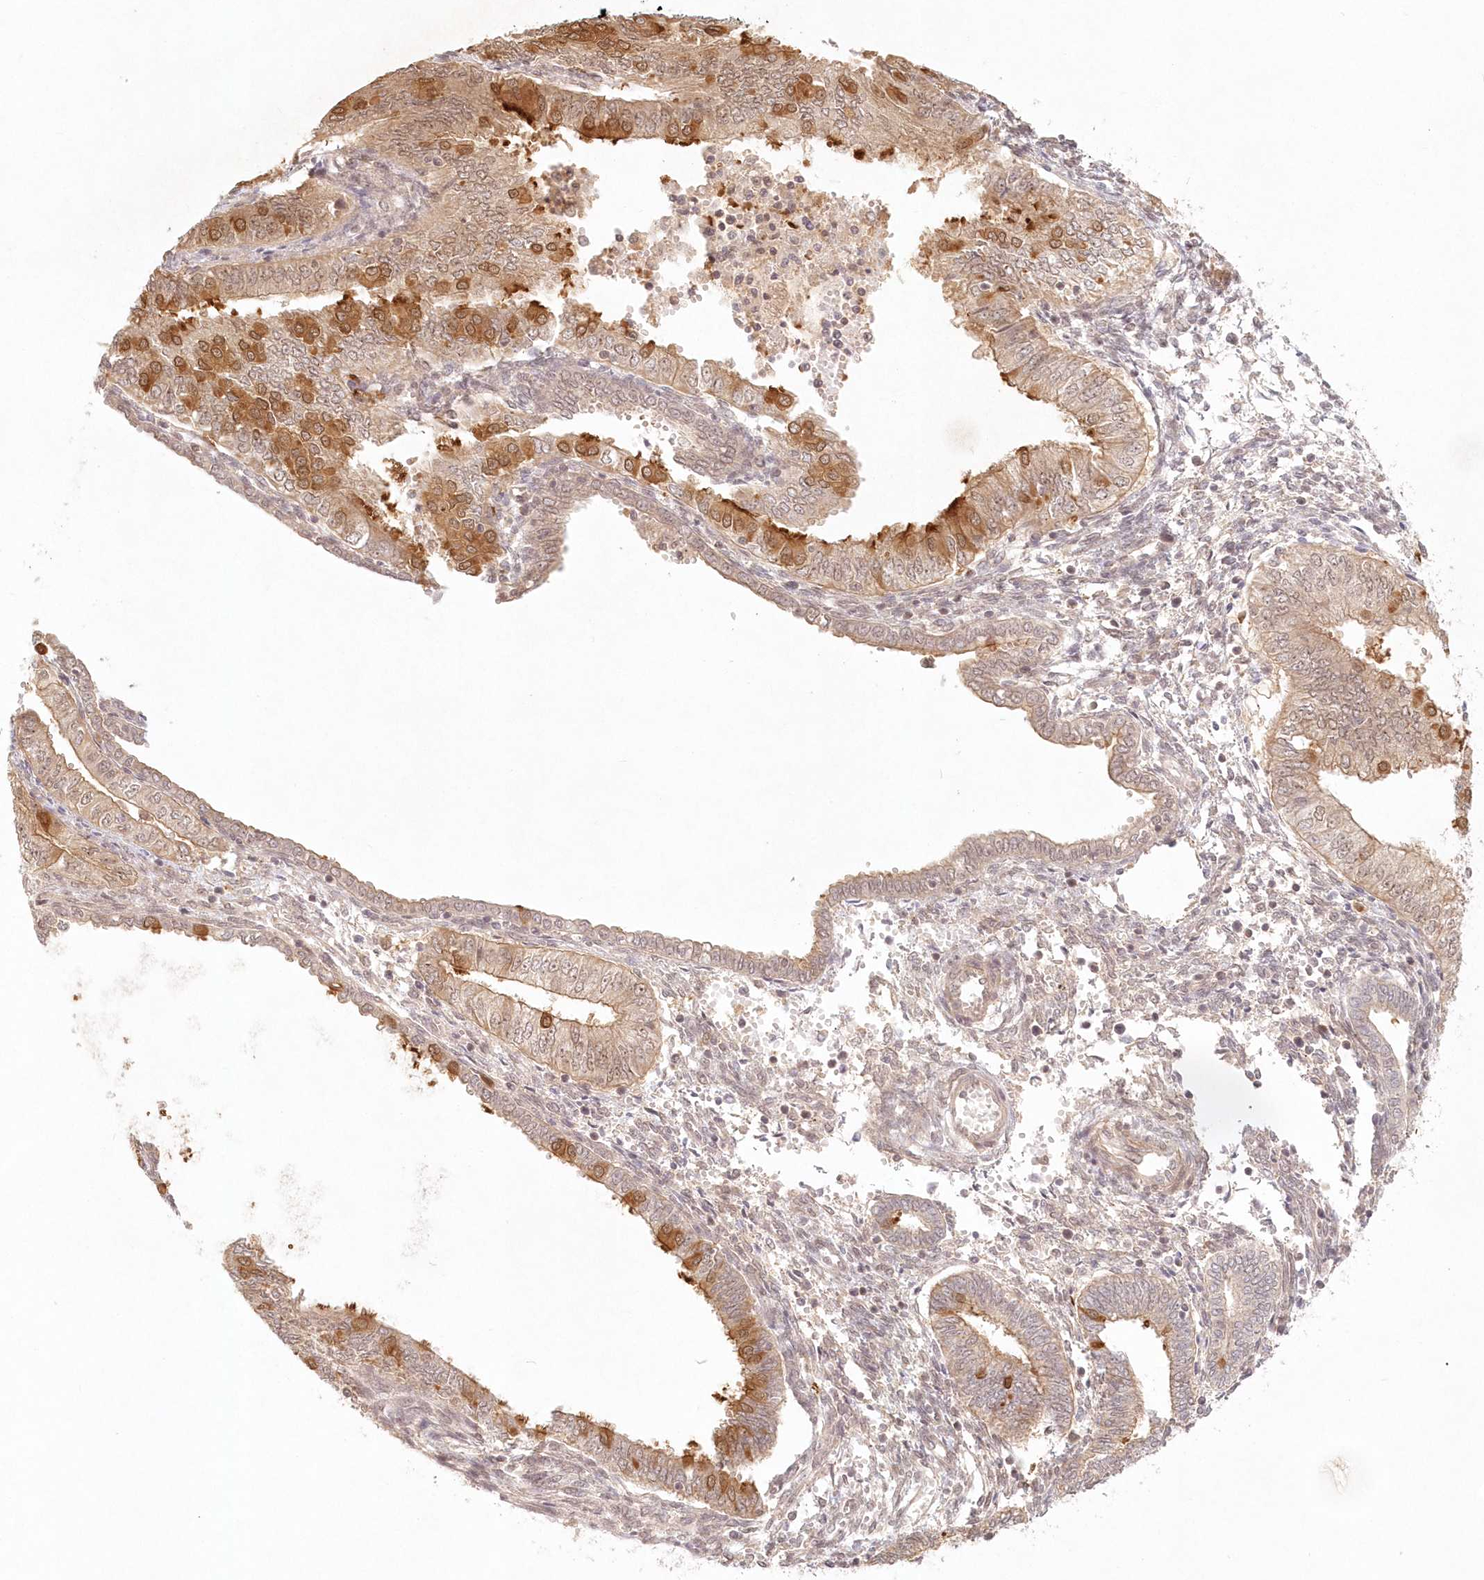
{"staining": {"intensity": "moderate", "quantity": ">75%", "location": "cytoplasmic/membranous"}, "tissue": "endometrial cancer", "cell_type": "Tumor cells", "image_type": "cancer", "snomed": [{"axis": "morphology", "description": "Normal tissue, NOS"}, {"axis": "morphology", "description": "Adenocarcinoma, NOS"}, {"axis": "topography", "description": "Endometrium"}], "caption": "Protein expression analysis of endometrial cancer exhibits moderate cytoplasmic/membranous positivity in approximately >75% of tumor cells.", "gene": "KIAA0232", "patient": {"sex": "female", "age": 53}}